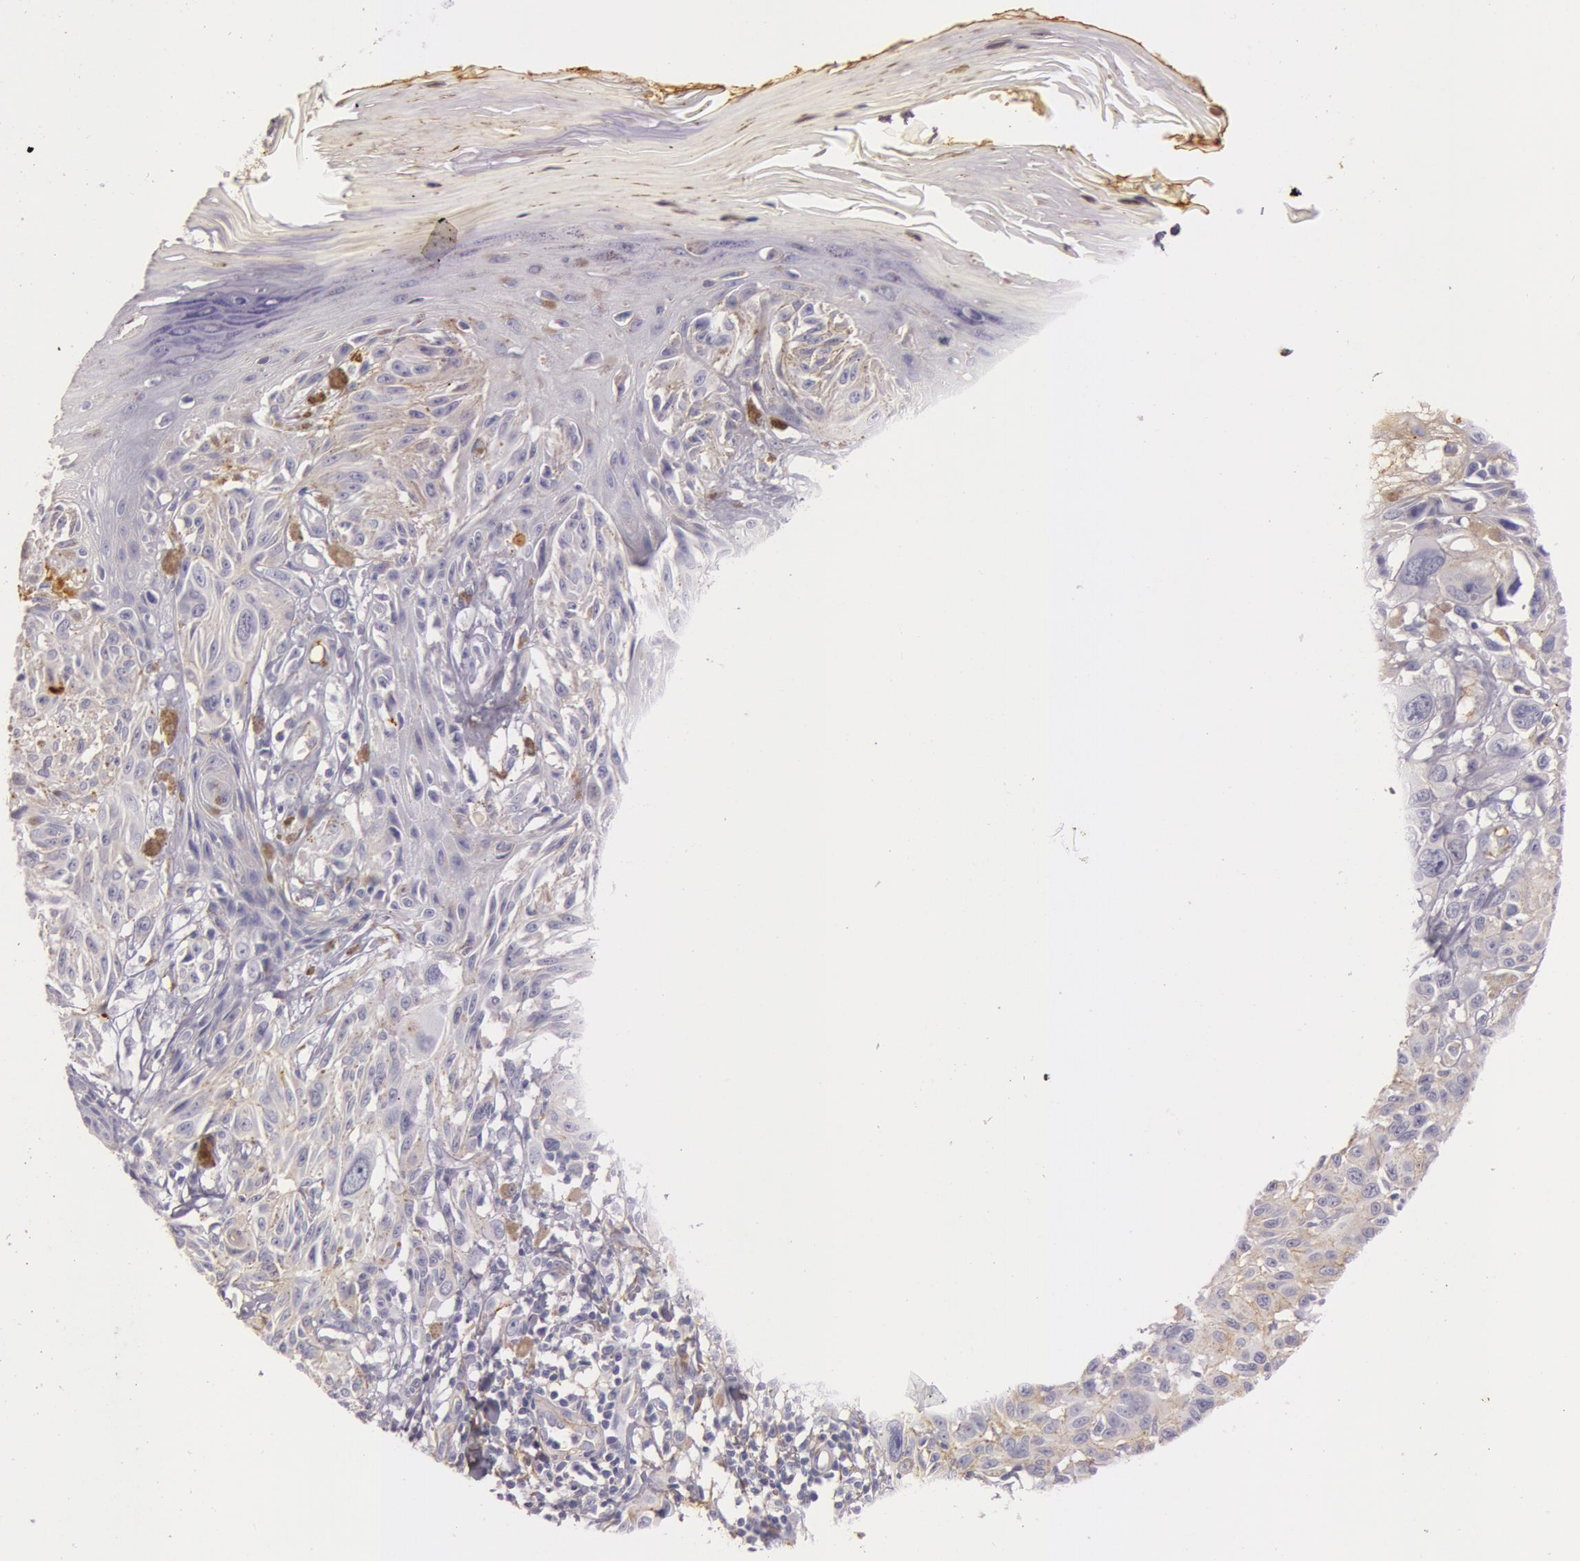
{"staining": {"intensity": "weak", "quantity": "25%-75%", "location": "cytoplasmic/membranous"}, "tissue": "melanoma", "cell_type": "Tumor cells", "image_type": "cancer", "snomed": [{"axis": "morphology", "description": "Malignant melanoma, NOS"}, {"axis": "topography", "description": "Skin"}], "caption": "Immunohistochemistry (IHC) micrograph of neoplastic tissue: human malignant melanoma stained using IHC displays low levels of weak protein expression localized specifically in the cytoplasmic/membranous of tumor cells, appearing as a cytoplasmic/membranous brown color.", "gene": "C4BPA", "patient": {"sex": "female", "age": 77}}